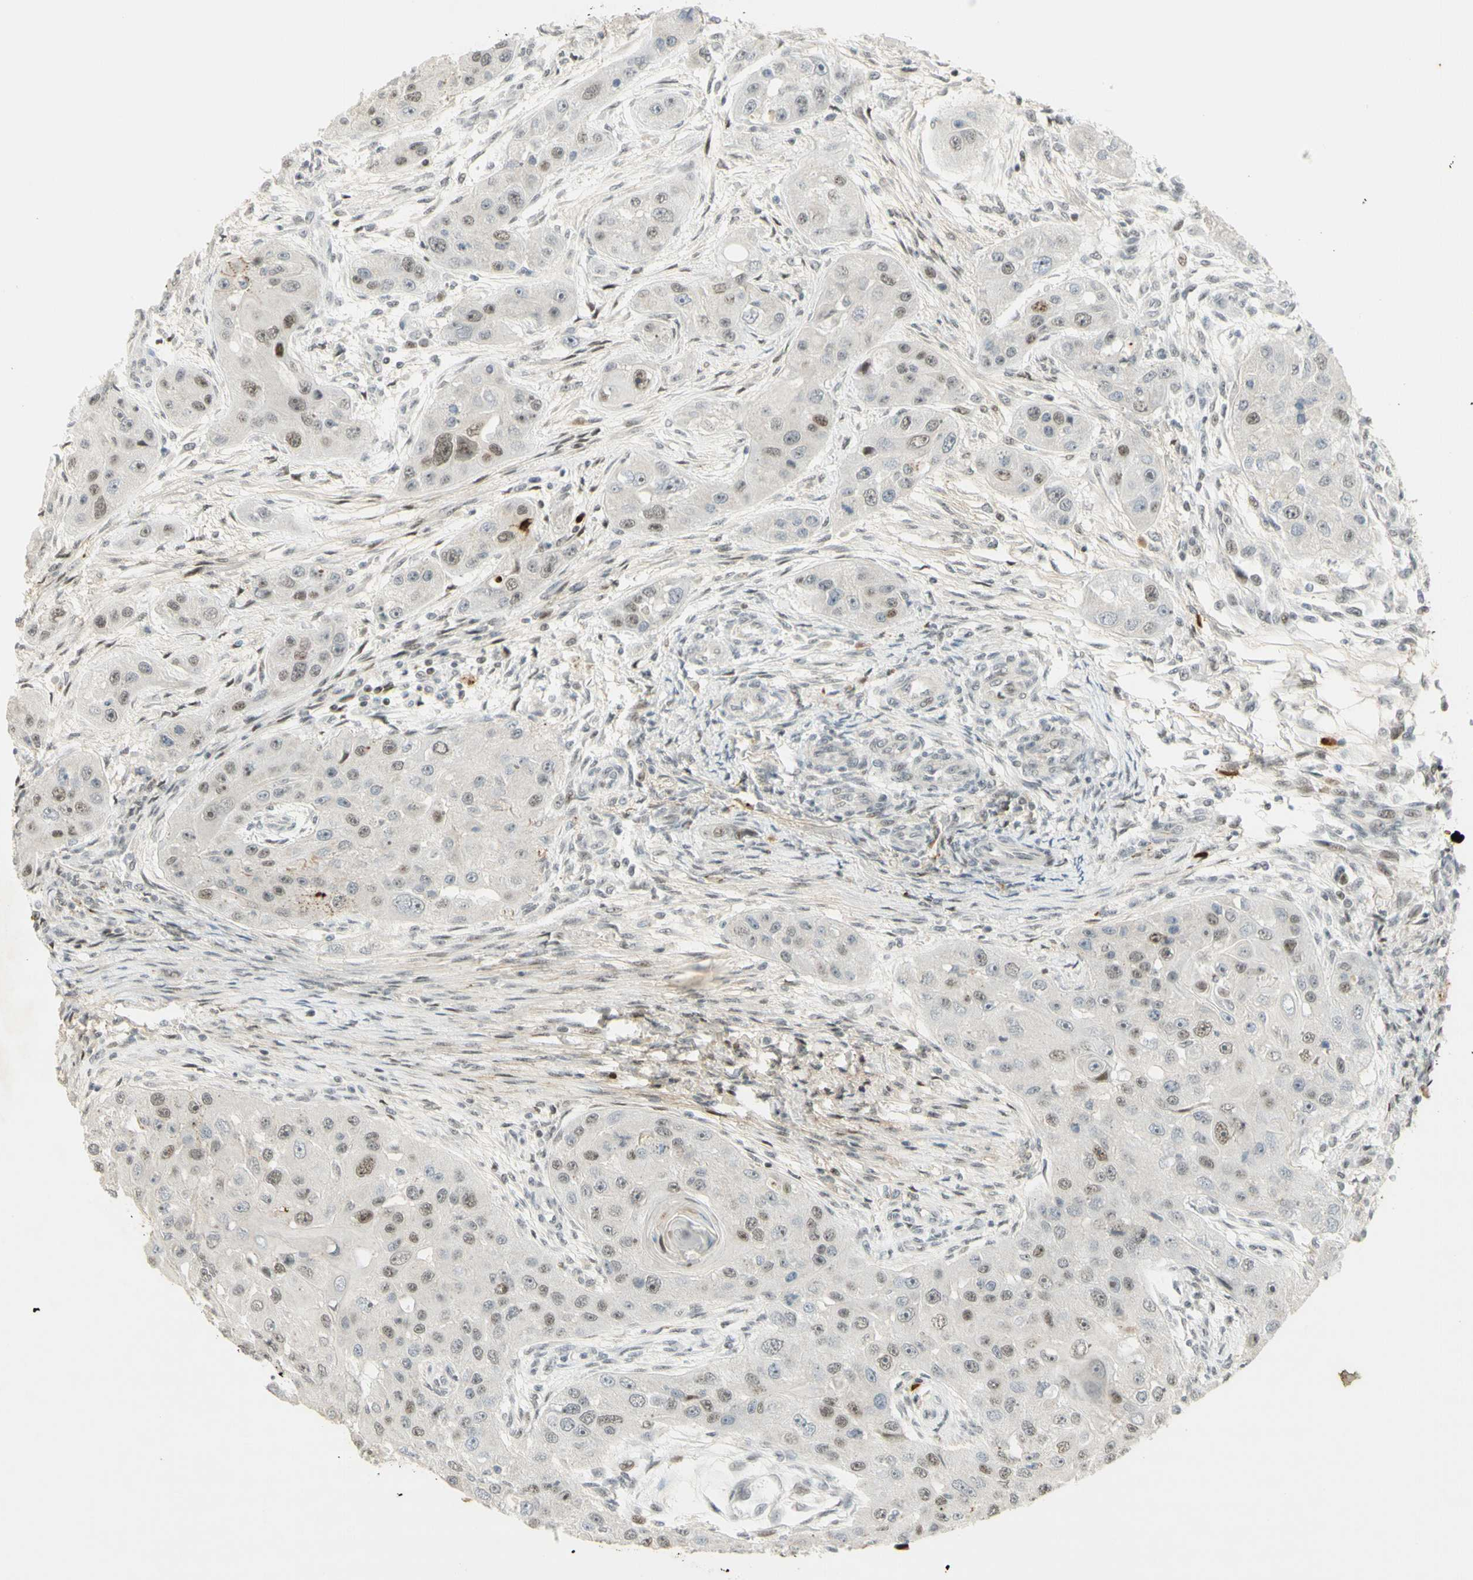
{"staining": {"intensity": "moderate", "quantity": ">75%", "location": "nuclear"}, "tissue": "head and neck cancer", "cell_type": "Tumor cells", "image_type": "cancer", "snomed": [{"axis": "morphology", "description": "Normal tissue, NOS"}, {"axis": "morphology", "description": "Squamous cell carcinoma, NOS"}, {"axis": "topography", "description": "Skeletal muscle"}, {"axis": "topography", "description": "Head-Neck"}], "caption": "A micrograph of squamous cell carcinoma (head and neck) stained for a protein reveals moderate nuclear brown staining in tumor cells. Using DAB (brown) and hematoxylin (blue) stains, captured at high magnification using brightfield microscopy.", "gene": "IRF1", "patient": {"sex": "male", "age": 51}}